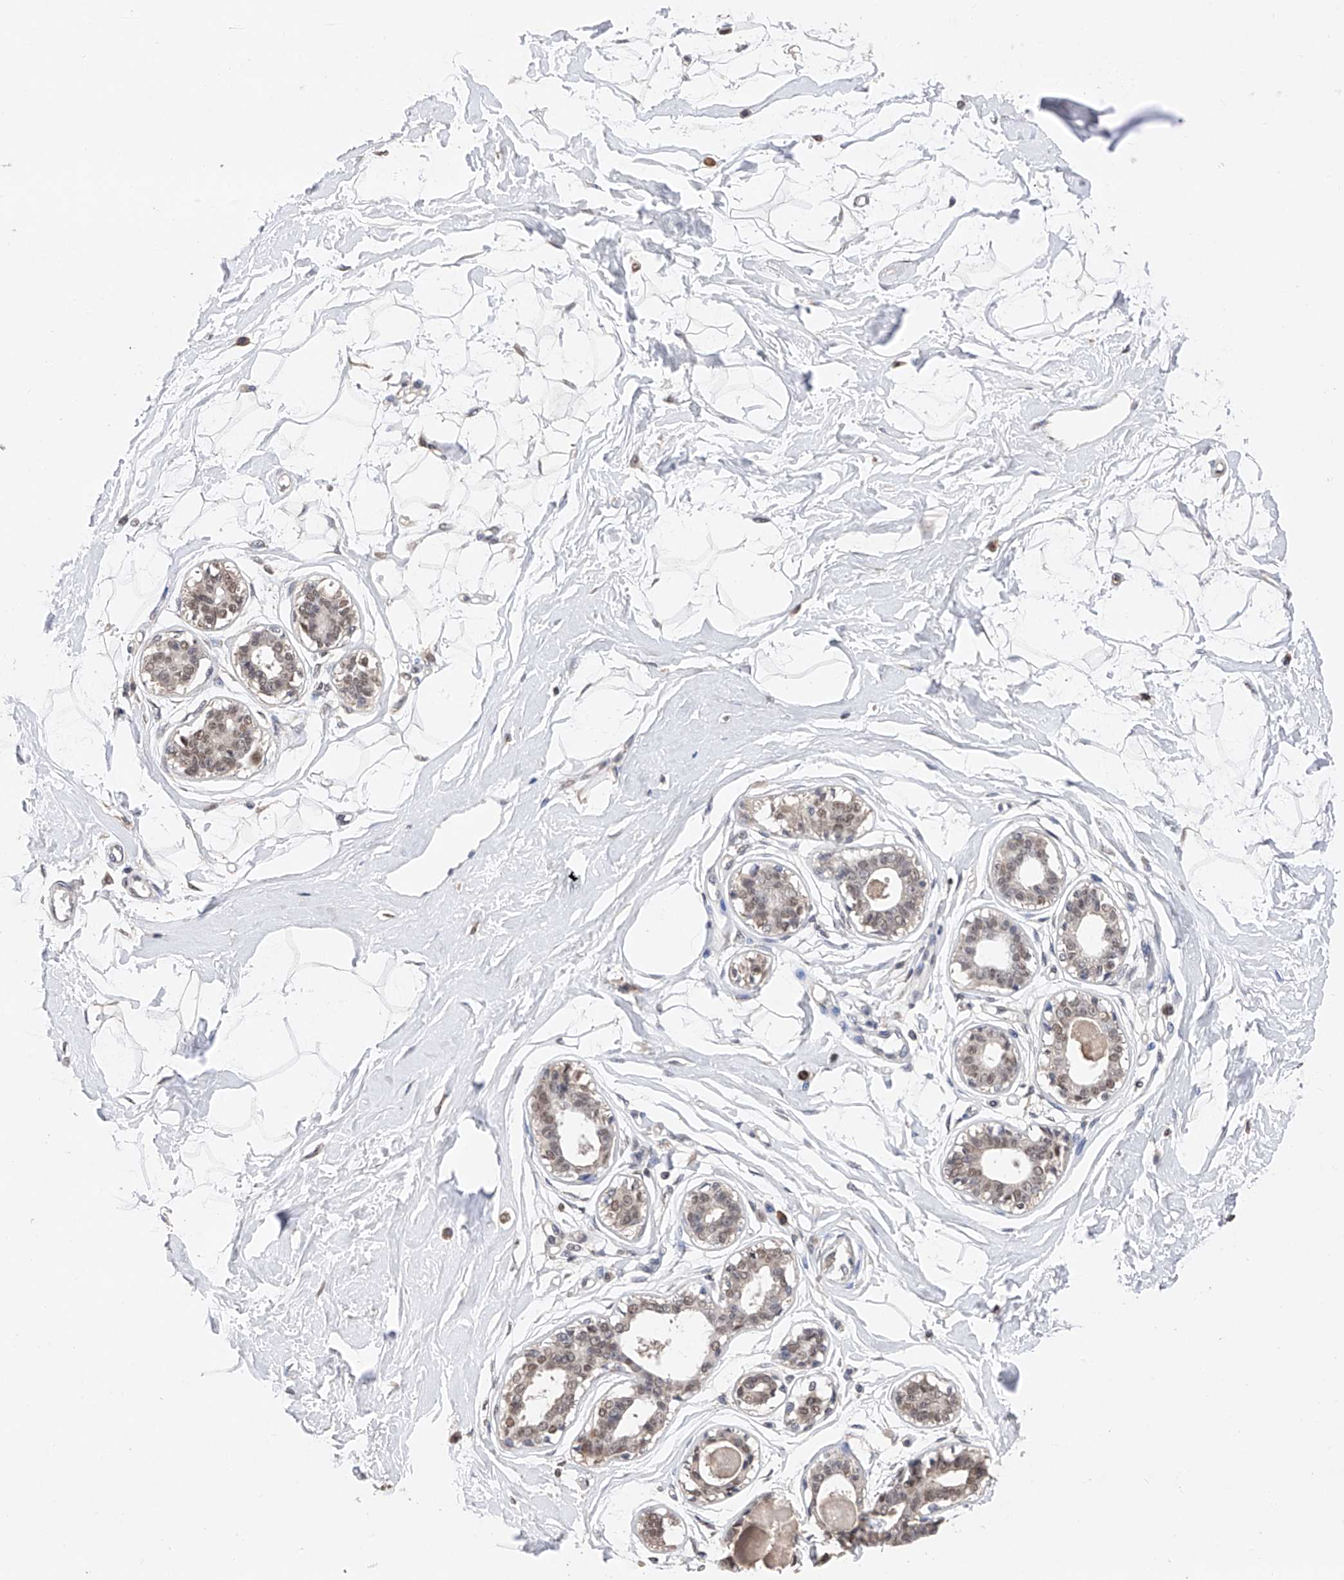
{"staining": {"intensity": "negative", "quantity": "none", "location": "none"}, "tissue": "breast", "cell_type": "Adipocytes", "image_type": "normal", "snomed": [{"axis": "morphology", "description": "Normal tissue, NOS"}, {"axis": "topography", "description": "Breast"}], "caption": "Protein analysis of normal breast demonstrates no significant positivity in adipocytes. The staining was performed using DAB to visualize the protein expression in brown, while the nuclei were stained in blue with hematoxylin (Magnification: 20x).", "gene": "DMAP1", "patient": {"sex": "female", "age": 45}}